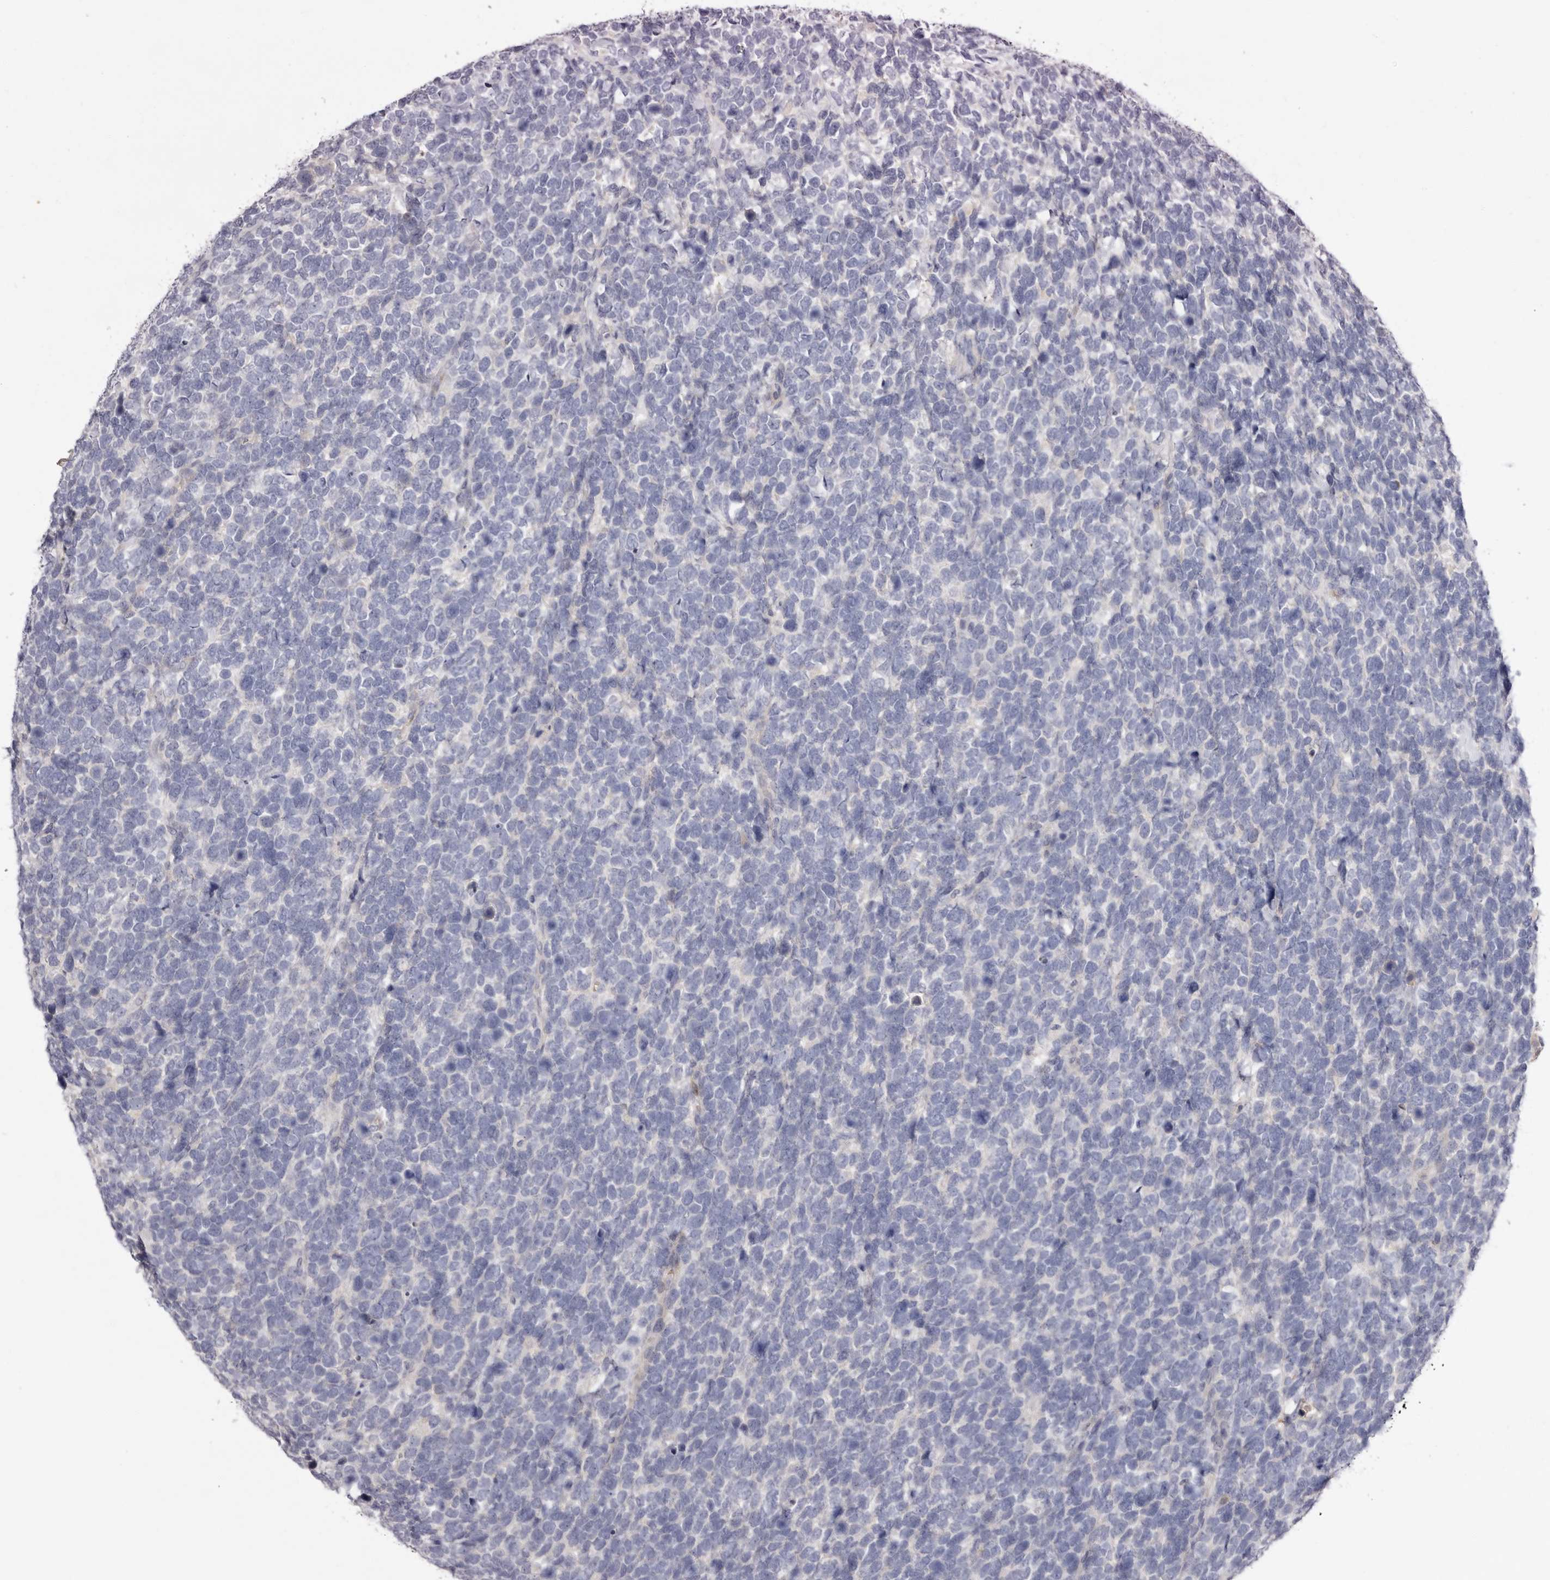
{"staining": {"intensity": "negative", "quantity": "none", "location": "none"}, "tissue": "urothelial cancer", "cell_type": "Tumor cells", "image_type": "cancer", "snomed": [{"axis": "morphology", "description": "Urothelial carcinoma, High grade"}, {"axis": "topography", "description": "Urinary bladder"}], "caption": "DAB (3,3'-diaminobenzidine) immunohistochemical staining of human urothelial cancer demonstrates no significant expression in tumor cells.", "gene": "S1PR5", "patient": {"sex": "female", "age": 80}}